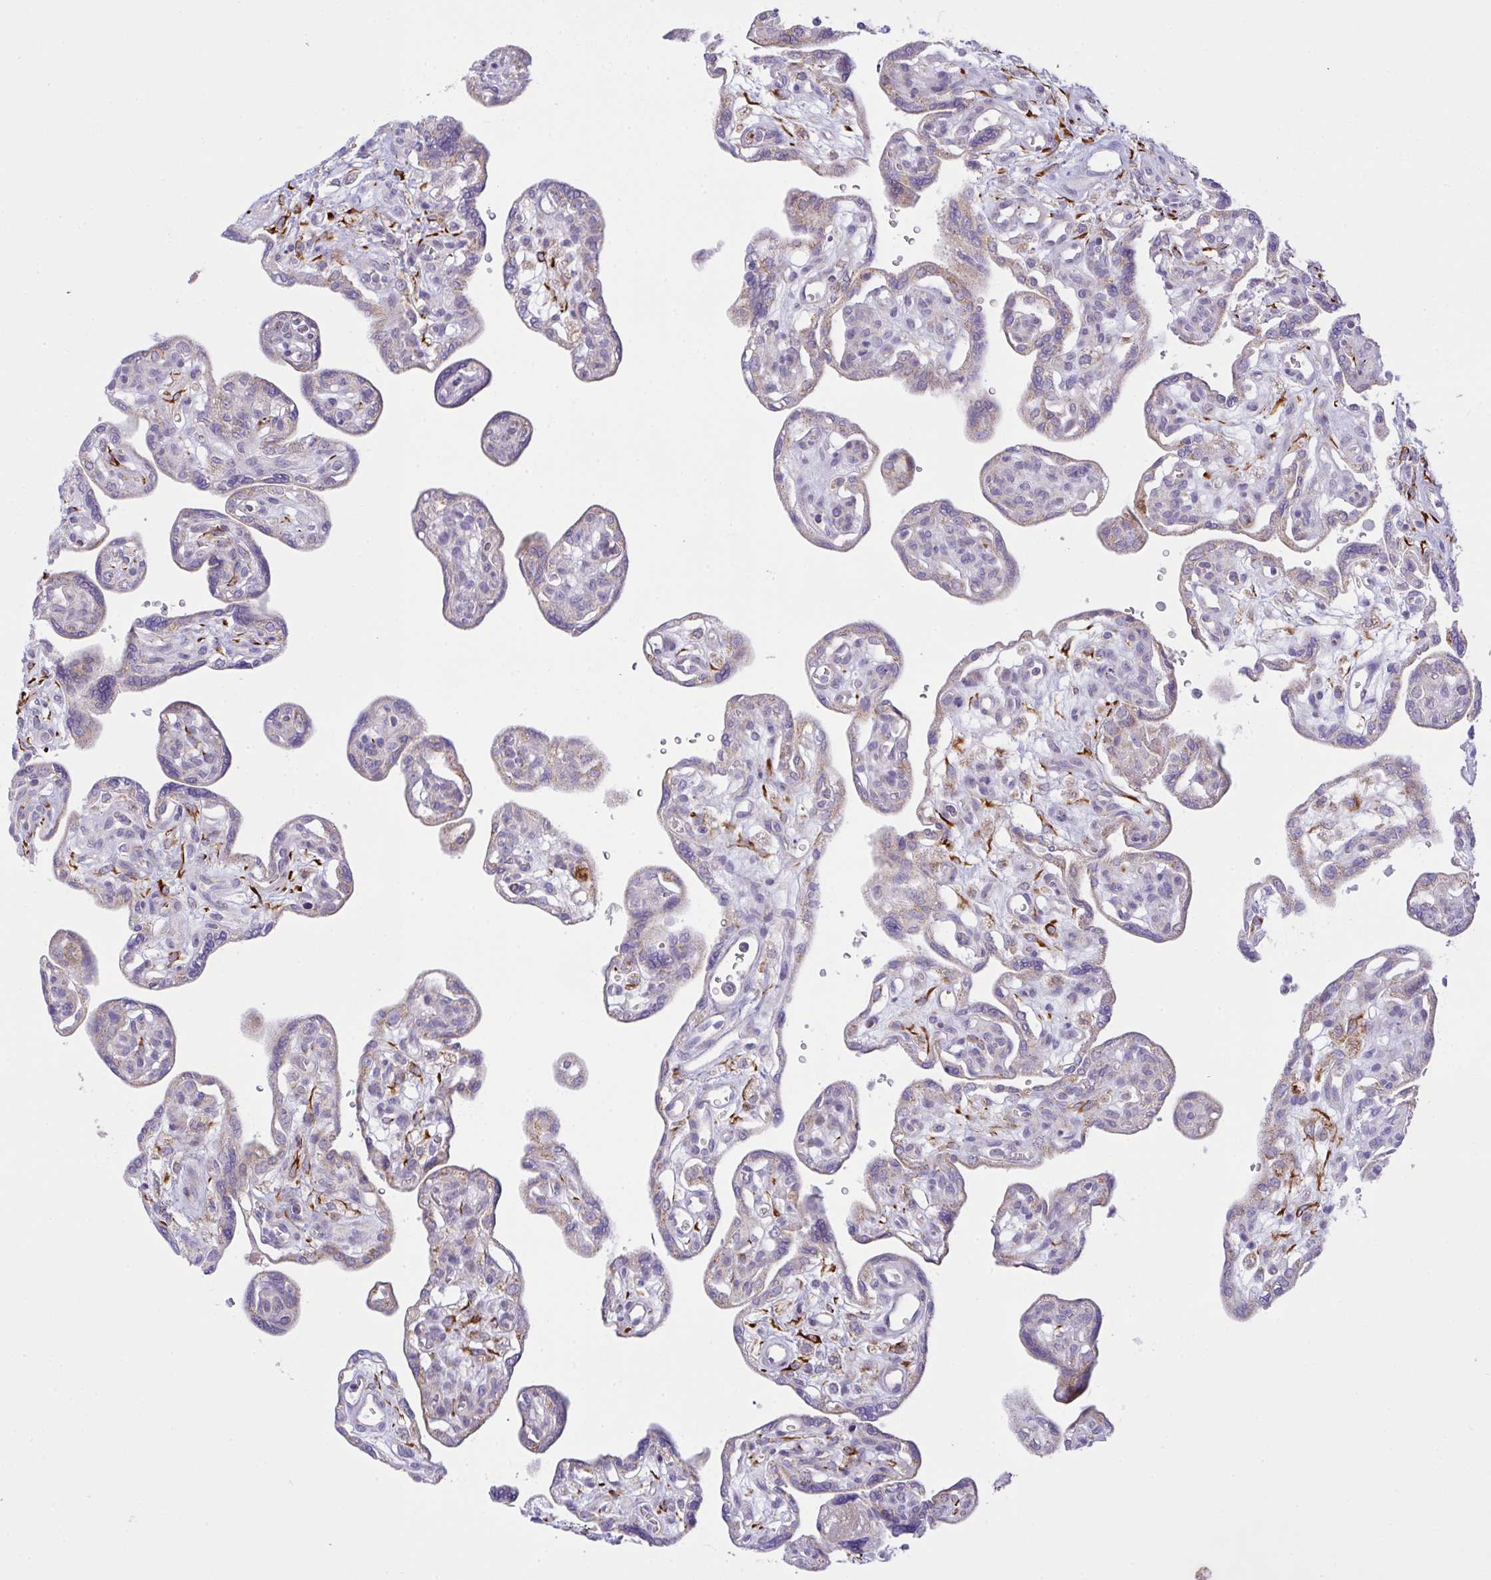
{"staining": {"intensity": "moderate", "quantity": "<25%", "location": "cytoplasmic/membranous"}, "tissue": "placenta", "cell_type": "Decidual cells", "image_type": "normal", "snomed": [{"axis": "morphology", "description": "Normal tissue, NOS"}, {"axis": "topography", "description": "Placenta"}], "caption": "A histopathology image showing moderate cytoplasmic/membranous staining in approximately <25% of decidual cells in unremarkable placenta, as visualized by brown immunohistochemical staining.", "gene": "CHDH", "patient": {"sex": "female", "age": 39}}